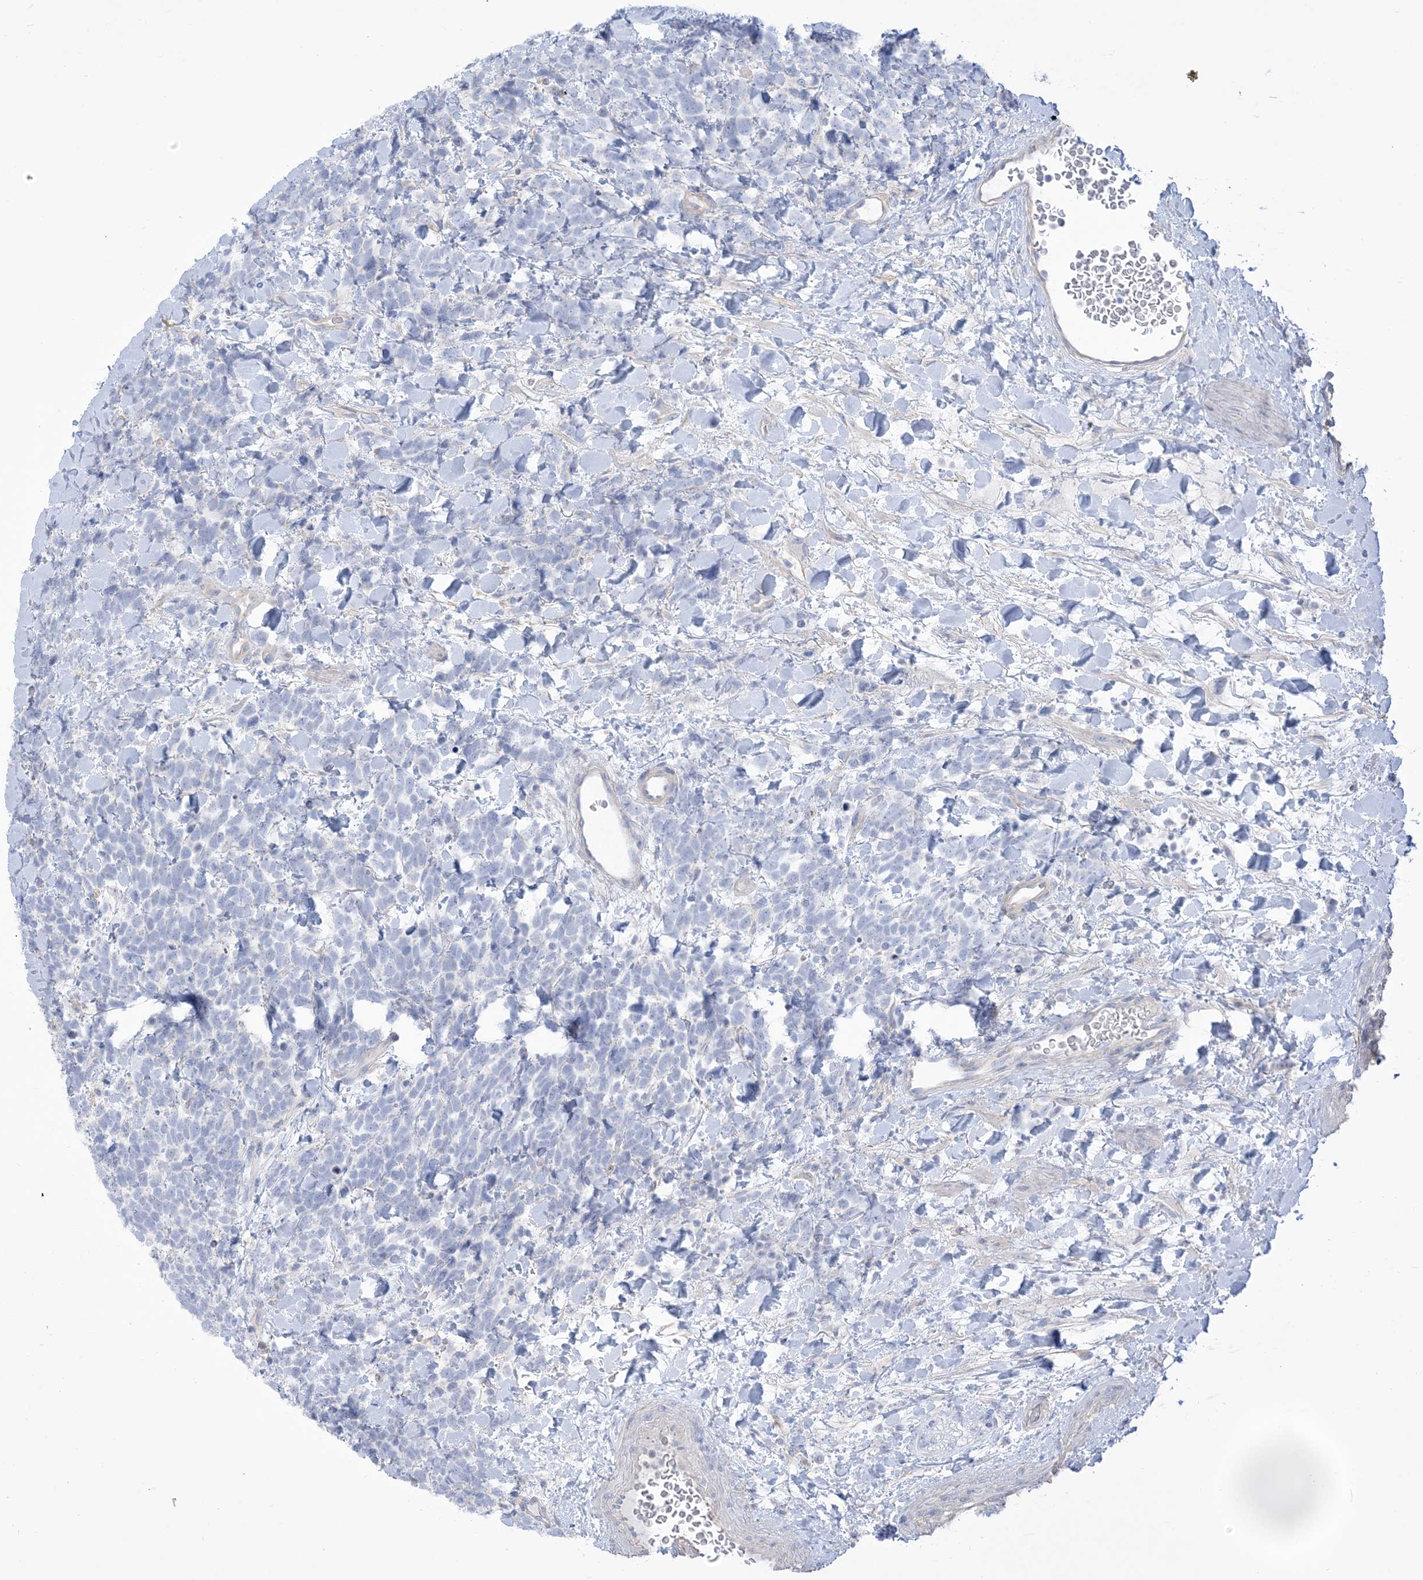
{"staining": {"intensity": "negative", "quantity": "none", "location": "none"}, "tissue": "urothelial cancer", "cell_type": "Tumor cells", "image_type": "cancer", "snomed": [{"axis": "morphology", "description": "Urothelial carcinoma, High grade"}, {"axis": "topography", "description": "Urinary bladder"}], "caption": "This histopathology image is of urothelial cancer stained with immunohistochemistry (IHC) to label a protein in brown with the nuclei are counter-stained blue. There is no positivity in tumor cells. (Stains: DAB (3,3'-diaminobenzidine) immunohistochemistry (IHC) with hematoxylin counter stain, Microscopy: brightfield microscopy at high magnification).", "gene": "MTHFD2L", "patient": {"sex": "female", "age": 82}}